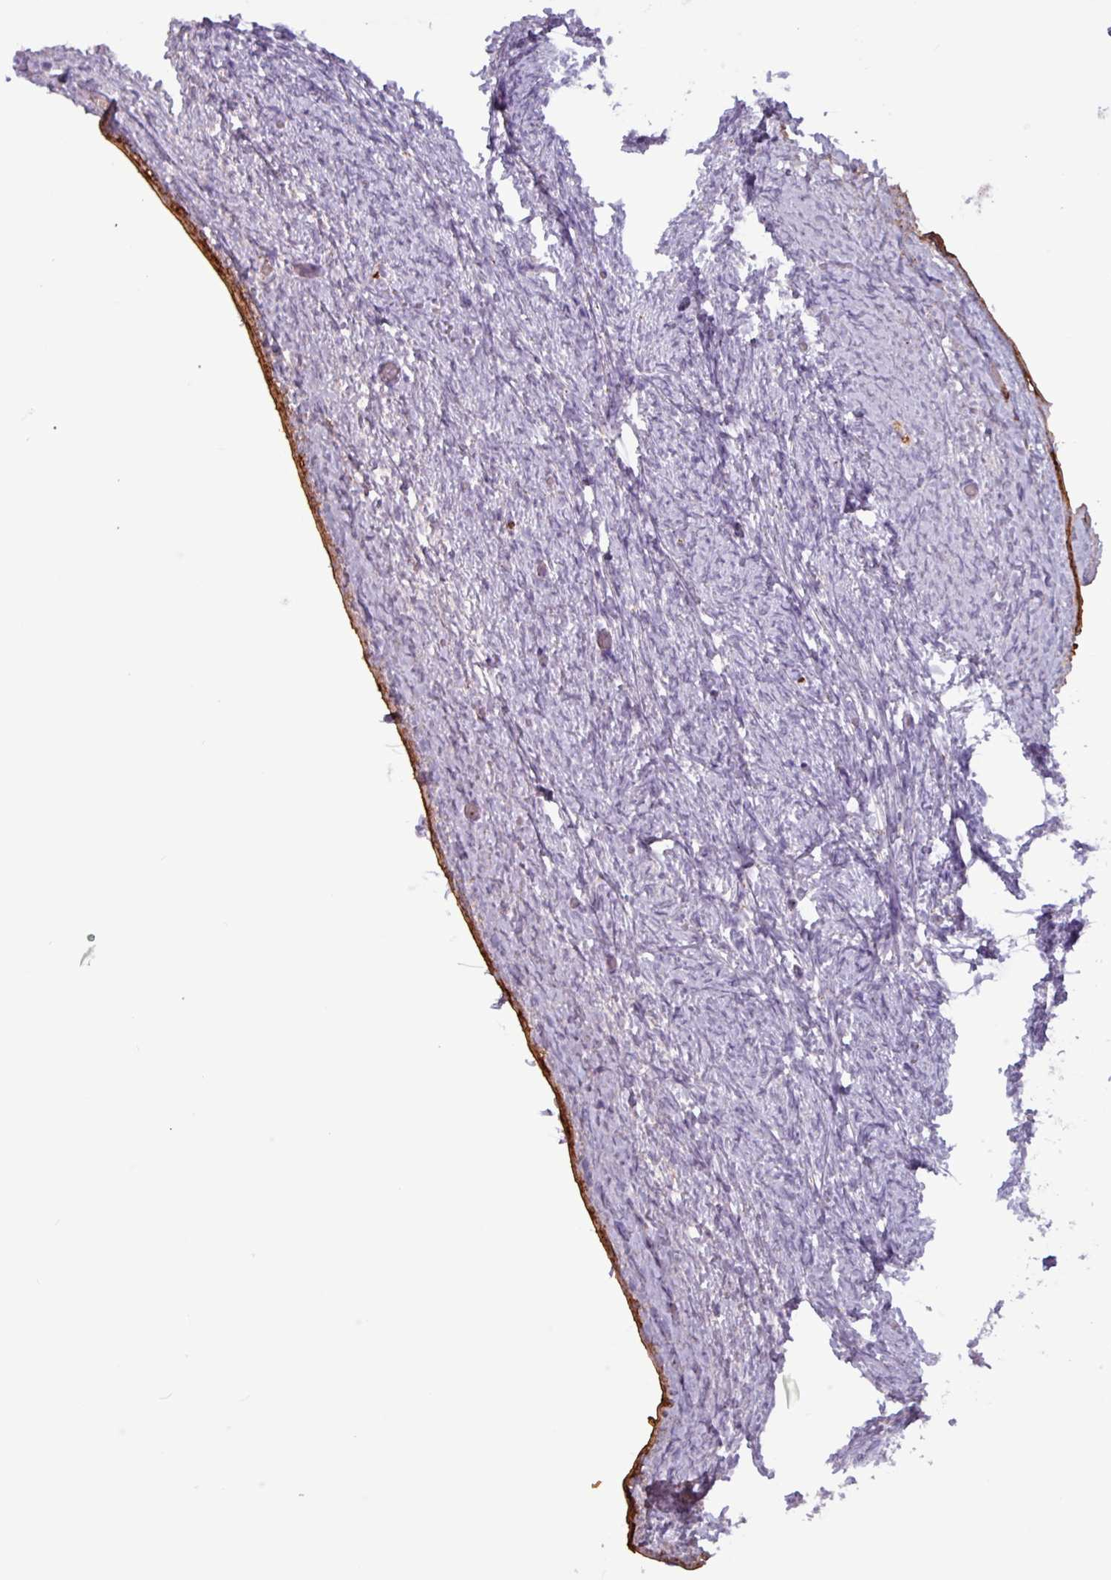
{"staining": {"intensity": "negative", "quantity": "none", "location": "none"}, "tissue": "ovary", "cell_type": "Ovarian stroma cells", "image_type": "normal", "snomed": [{"axis": "morphology", "description": "Normal tissue, NOS"}, {"axis": "topography", "description": "Ovary"}], "caption": "This is an immunohistochemistry (IHC) micrograph of unremarkable ovary. There is no expression in ovarian stroma cells.", "gene": "PLIN2", "patient": {"sex": "female", "age": 44}}